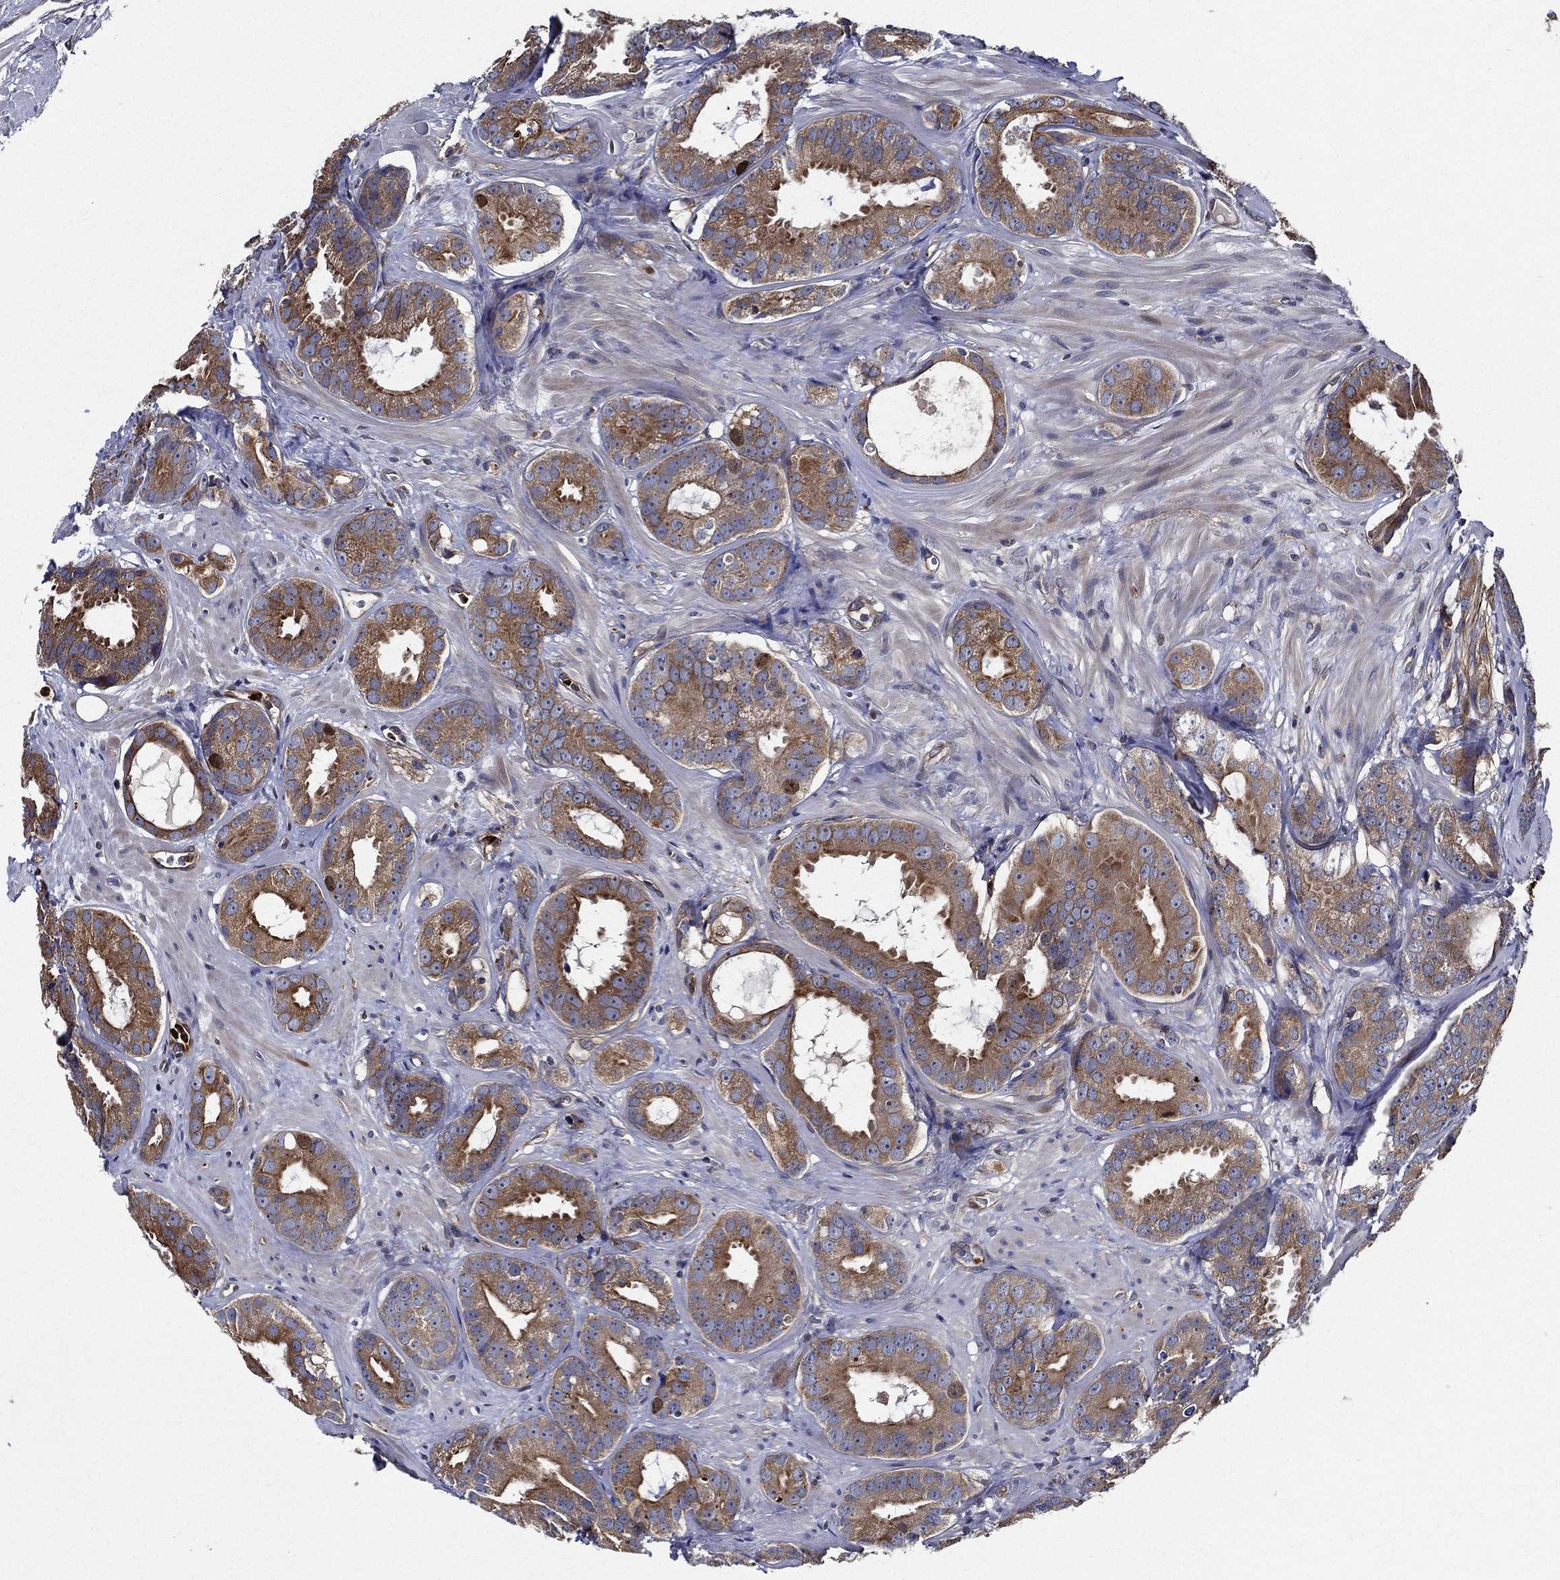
{"staining": {"intensity": "moderate", "quantity": "25%-75%", "location": "cytoplasmic/membranous"}, "tissue": "prostate cancer", "cell_type": "Tumor cells", "image_type": "cancer", "snomed": [{"axis": "morphology", "description": "Adenocarcinoma, NOS"}, {"axis": "topography", "description": "Prostate"}], "caption": "A histopathology image showing moderate cytoplasmic/membranous positivity in approximately 25%-75% of tumor cells in prostate cancer (adenocarcinoma), as visualized by brown immunohistochemical staining.", "gene": "KIF20B", "patient": {"sex": "male", "age": 69}}